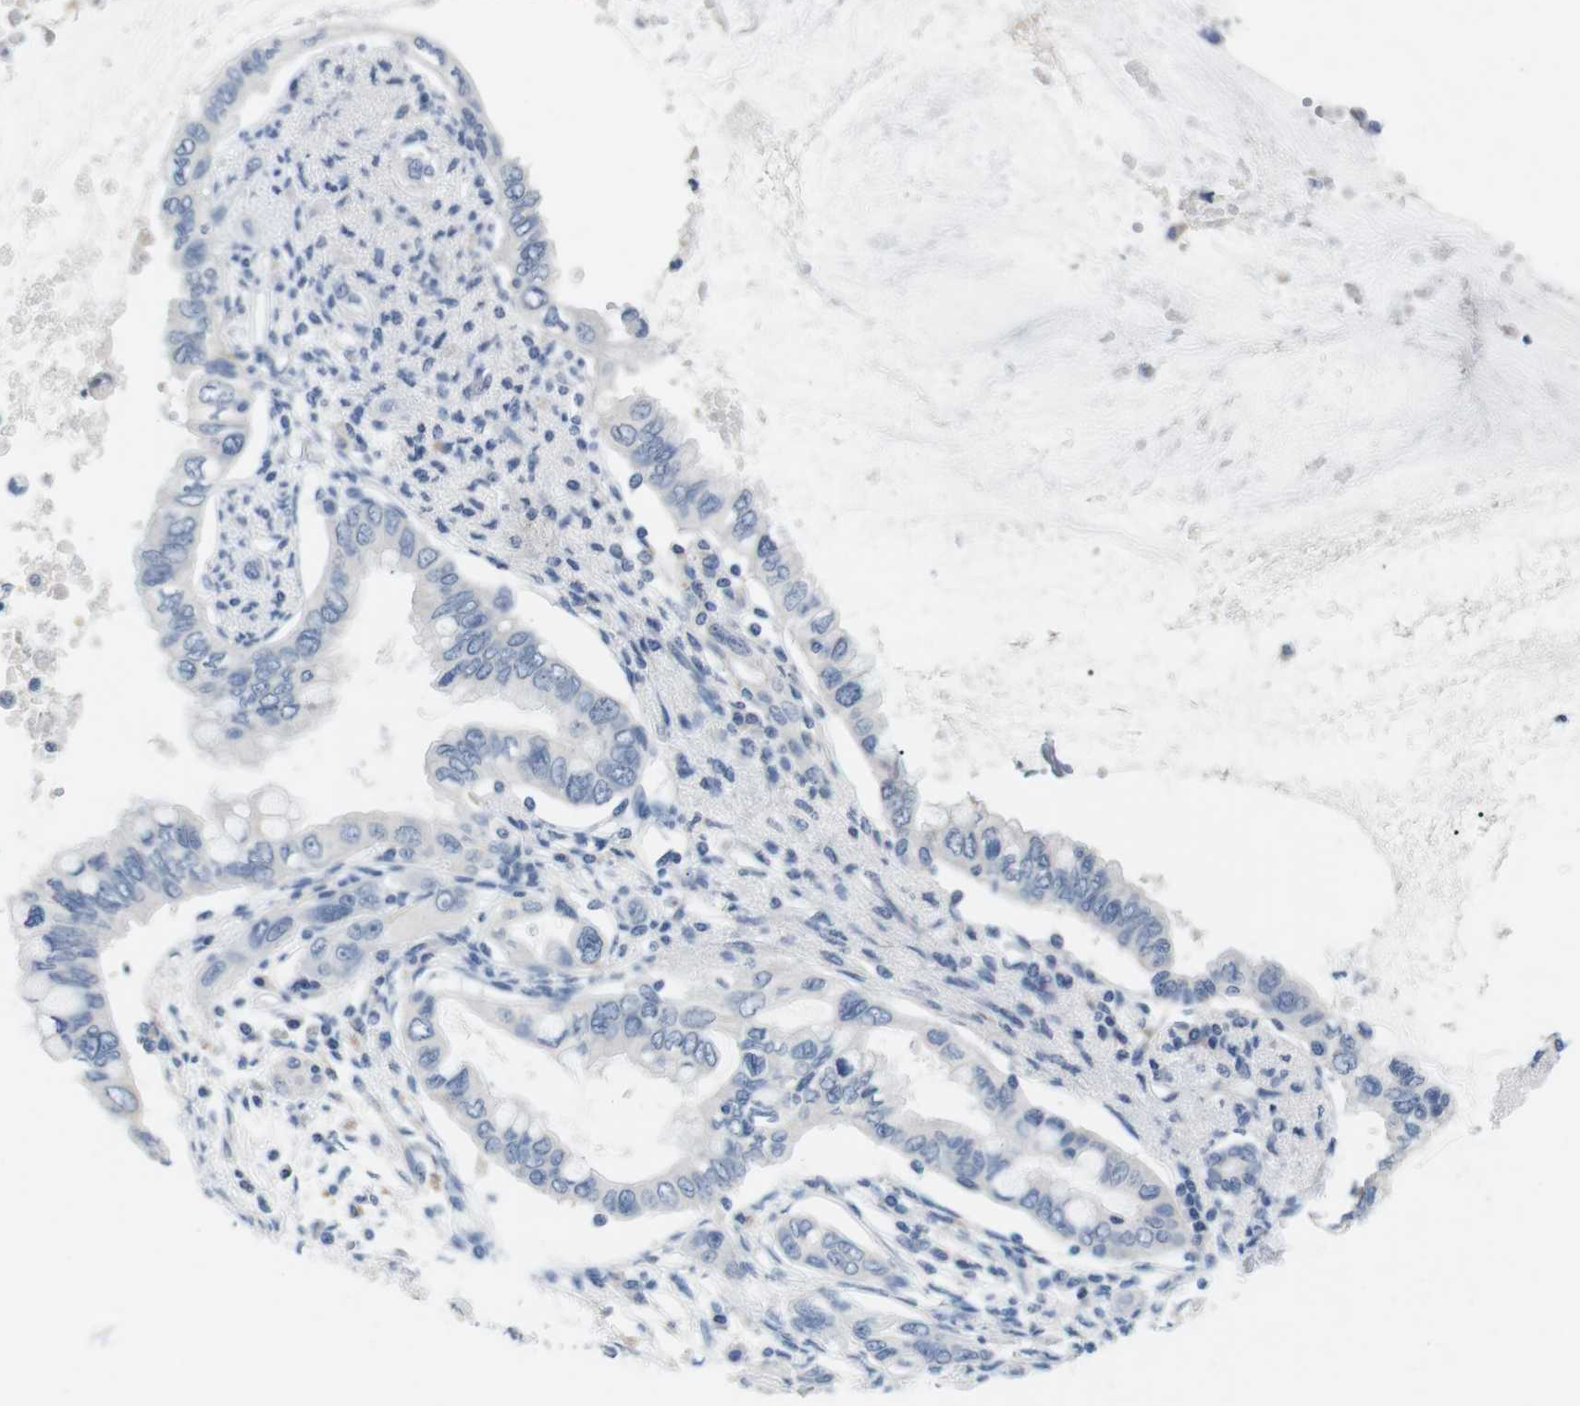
{"staining": {"intensity": "negative", "quantity": "none", "location": "none"}, "tissue": "pancreatic cancer", "cell_type": "Tumor cells", "image_type": "cancer", "snomed": [{"axis": "morphology", "description": "Adenocarcinoma, NOS"}, {"axis": "topography", "description": "Pancreas"}], "caption": "This is a histopathology image of IHC staining of pancreatic cancer (adenocarcinoma), which shows no expression in tumor cells. (DAB immunohistochemistry (IHC), high magnification).", "gene": "FCGRT", "patient": {"sex": "female", "age": 60}}